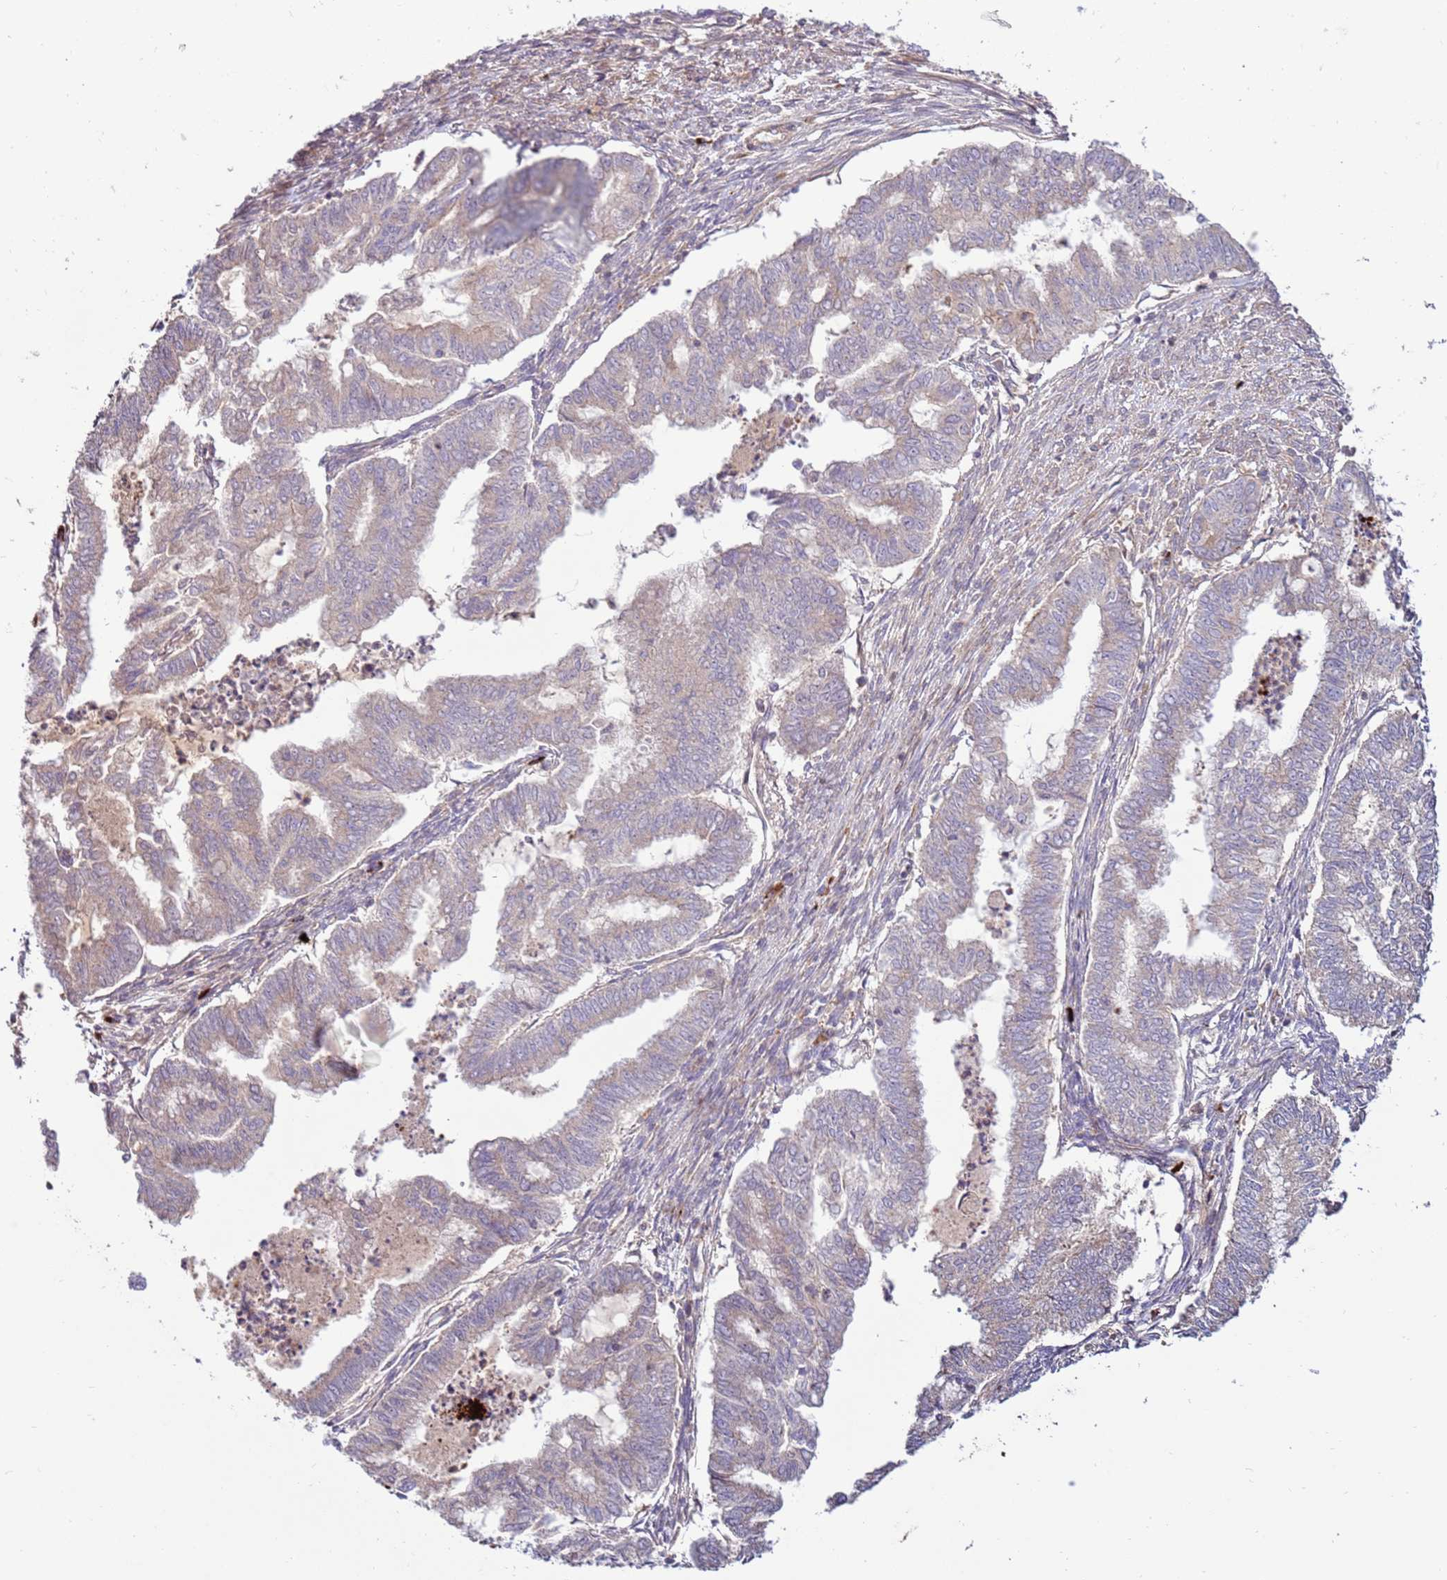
{"staining": {"intensity": "weak", "quantity": "<25%", "location": "cytoplasmic/membranous"}, "tissue": "endometrial cancer", "cell_type": "Tumor cells", "image_type": "cancer", "snomed": [{"axis": "morphology", "description": "Adenocarcinoma, NOS"}, {"axis": "topography", "description": "Endometrium"}], "caption": "Human endometrial adenocarcinoma stained for a protein using immunohistochemistry (IHC) shows no expression in tumor cells.", "gene": "ZNF624", "patient": {"sex": "female", "age": 79}}